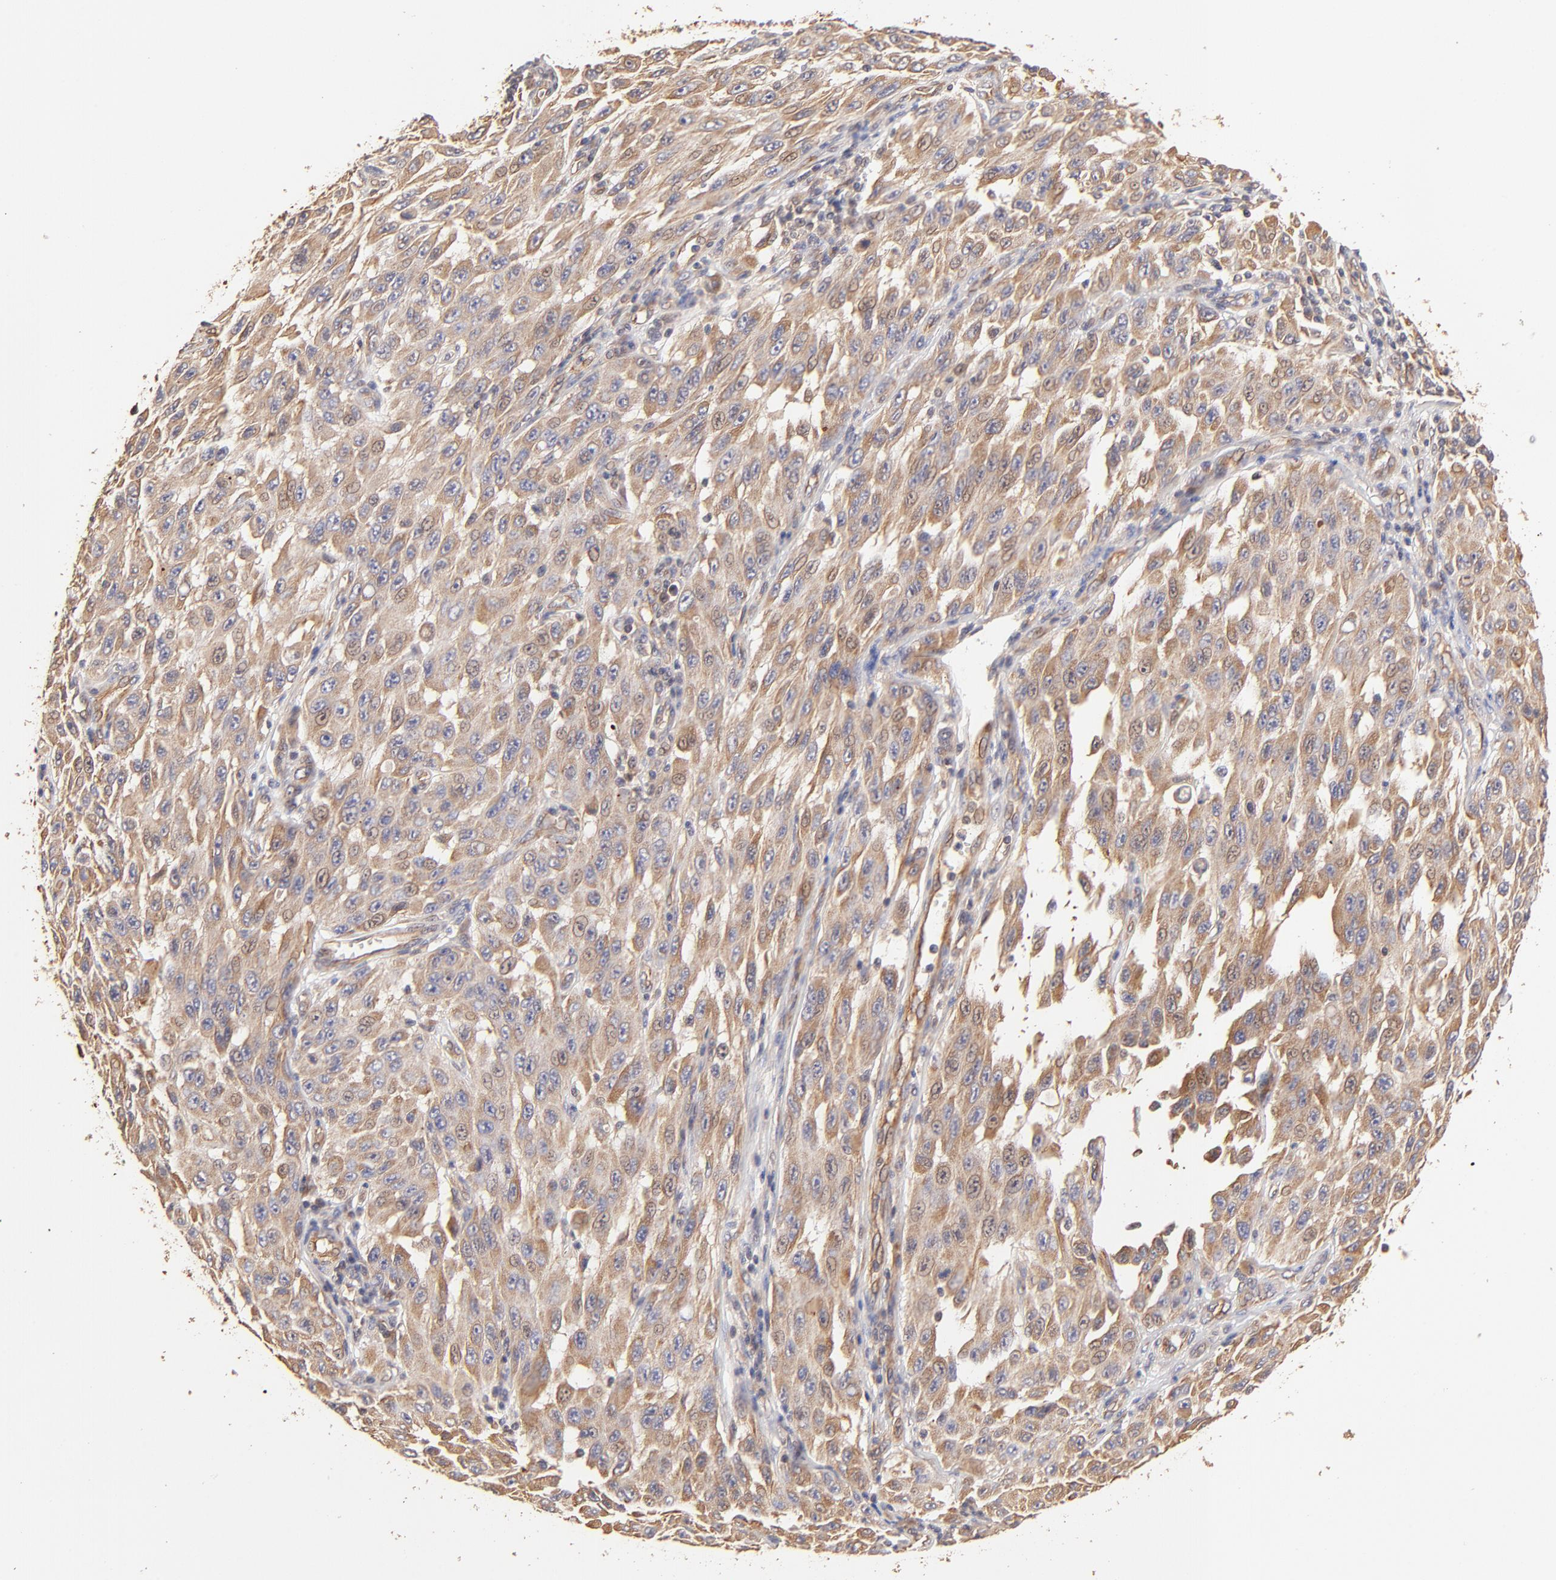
{"staining": {"intensity": "moderate", "quantity": ">75%", "location": "cytoplasmic/membranous"}, "tissue": "melanoma", "cell_type": "Tumor cells", "image_type": "cancer", "snomed": [{"axis": "morphology", "description": "Malignant melanoma, NOS"}, {"axis": "topography", "description": "Skin"}], "caption": "A medium amount of moderate cytoplasmic/membranous staining is appreciated in approximately >75% of tumor cells in melanoma tissue.", "gene": "TNFAIP3", "patient": {"sex": "male", "age": 30}}